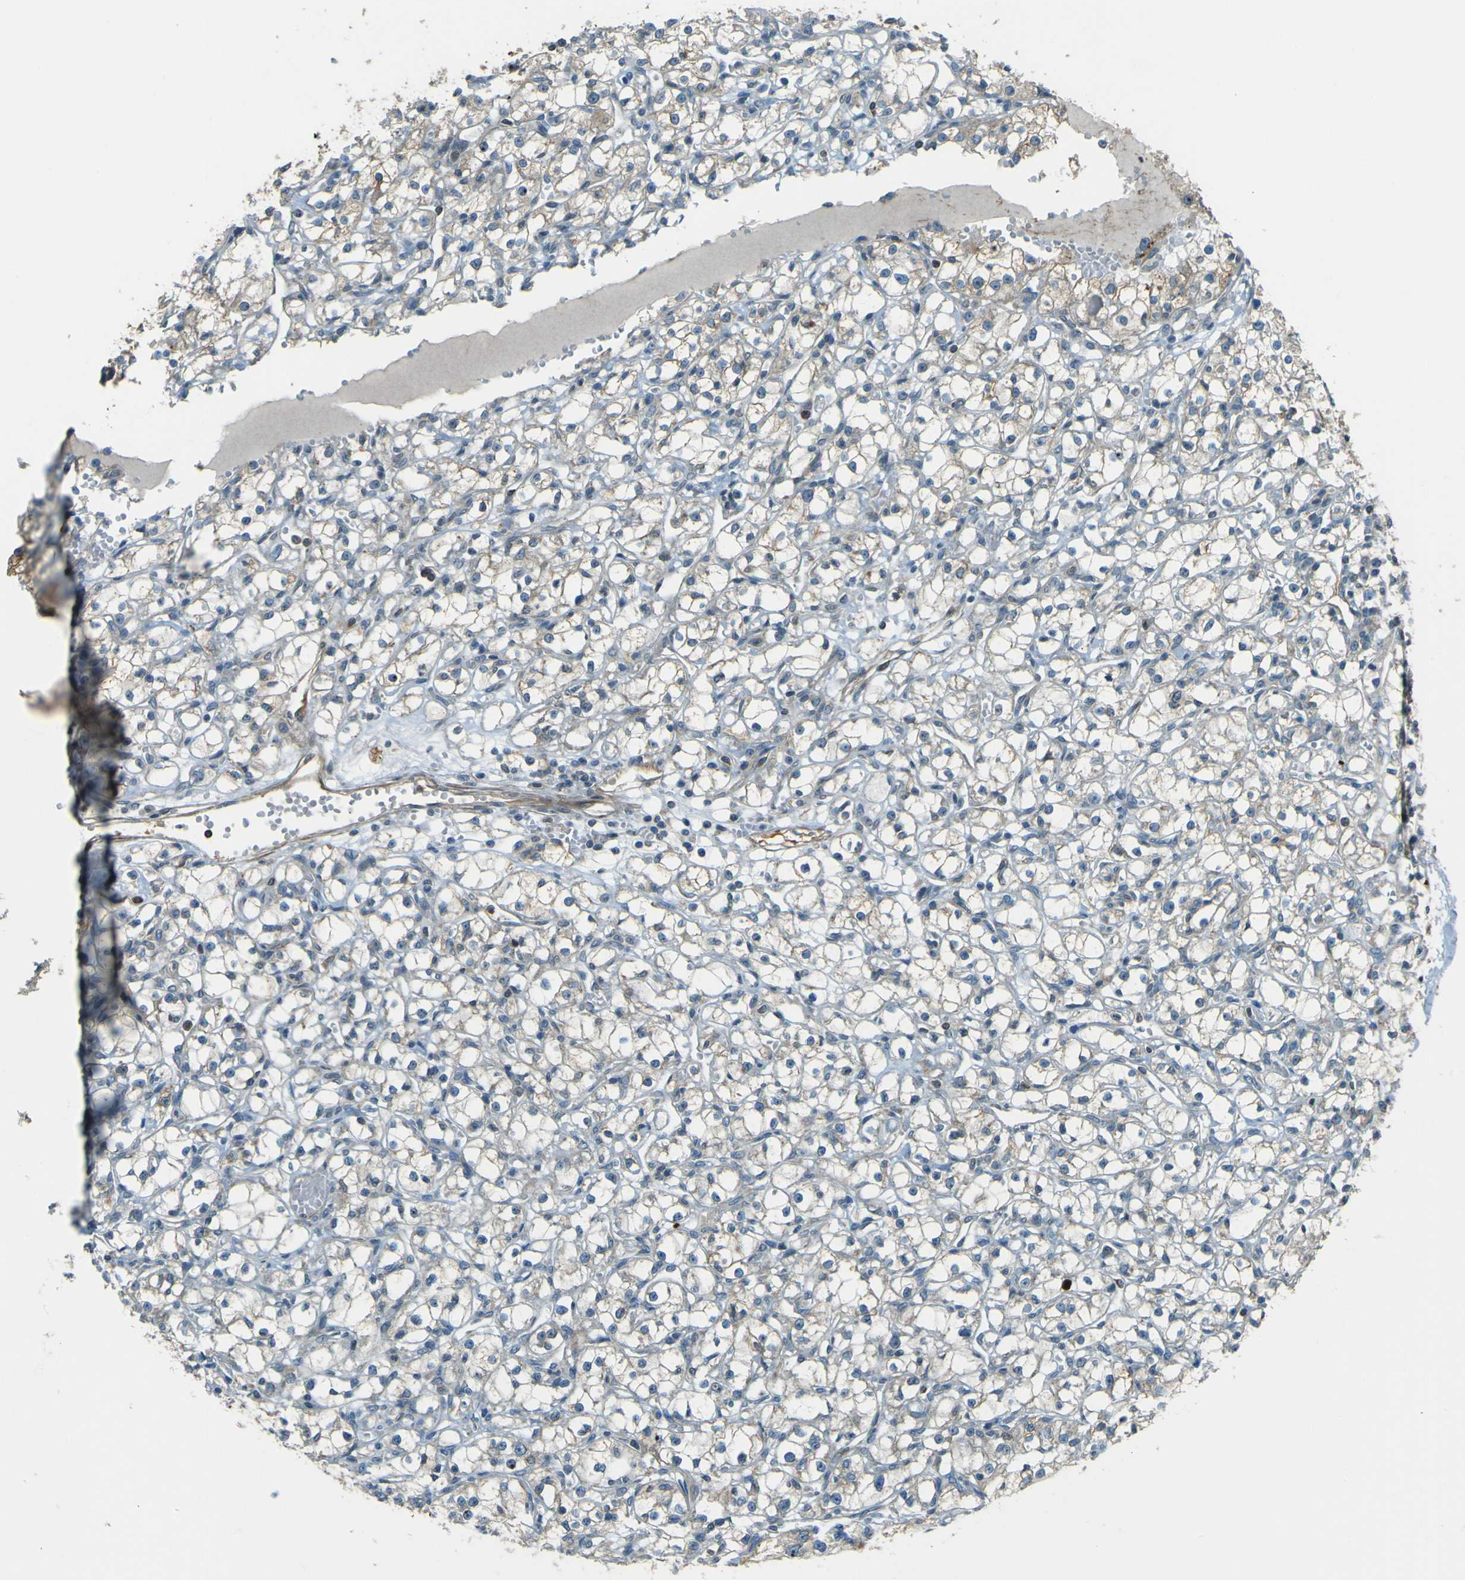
{"staining": {"intensity": "weak", "quantity": "25%-75%", "location": "cytoplasmic/membranous"}, "tissue": "renal cancer", "cell_type": "Tumor cells", "image_type": "cancer", "snomed": [{"axis": "morphology", "description": "Adenocarcinoma, NOS"}, {"axis": "topography", "description": "Kidney"}], "caption": "Approximately 25%-75% of tumor cells in renal cancer (adenocarcinoma) display weak cytoplasmic/membranous protein positivity as visualized by brown immunohistochemical staining.", "gene": "LPCAT1", "patient": {"sex": "male", "age": 56}}